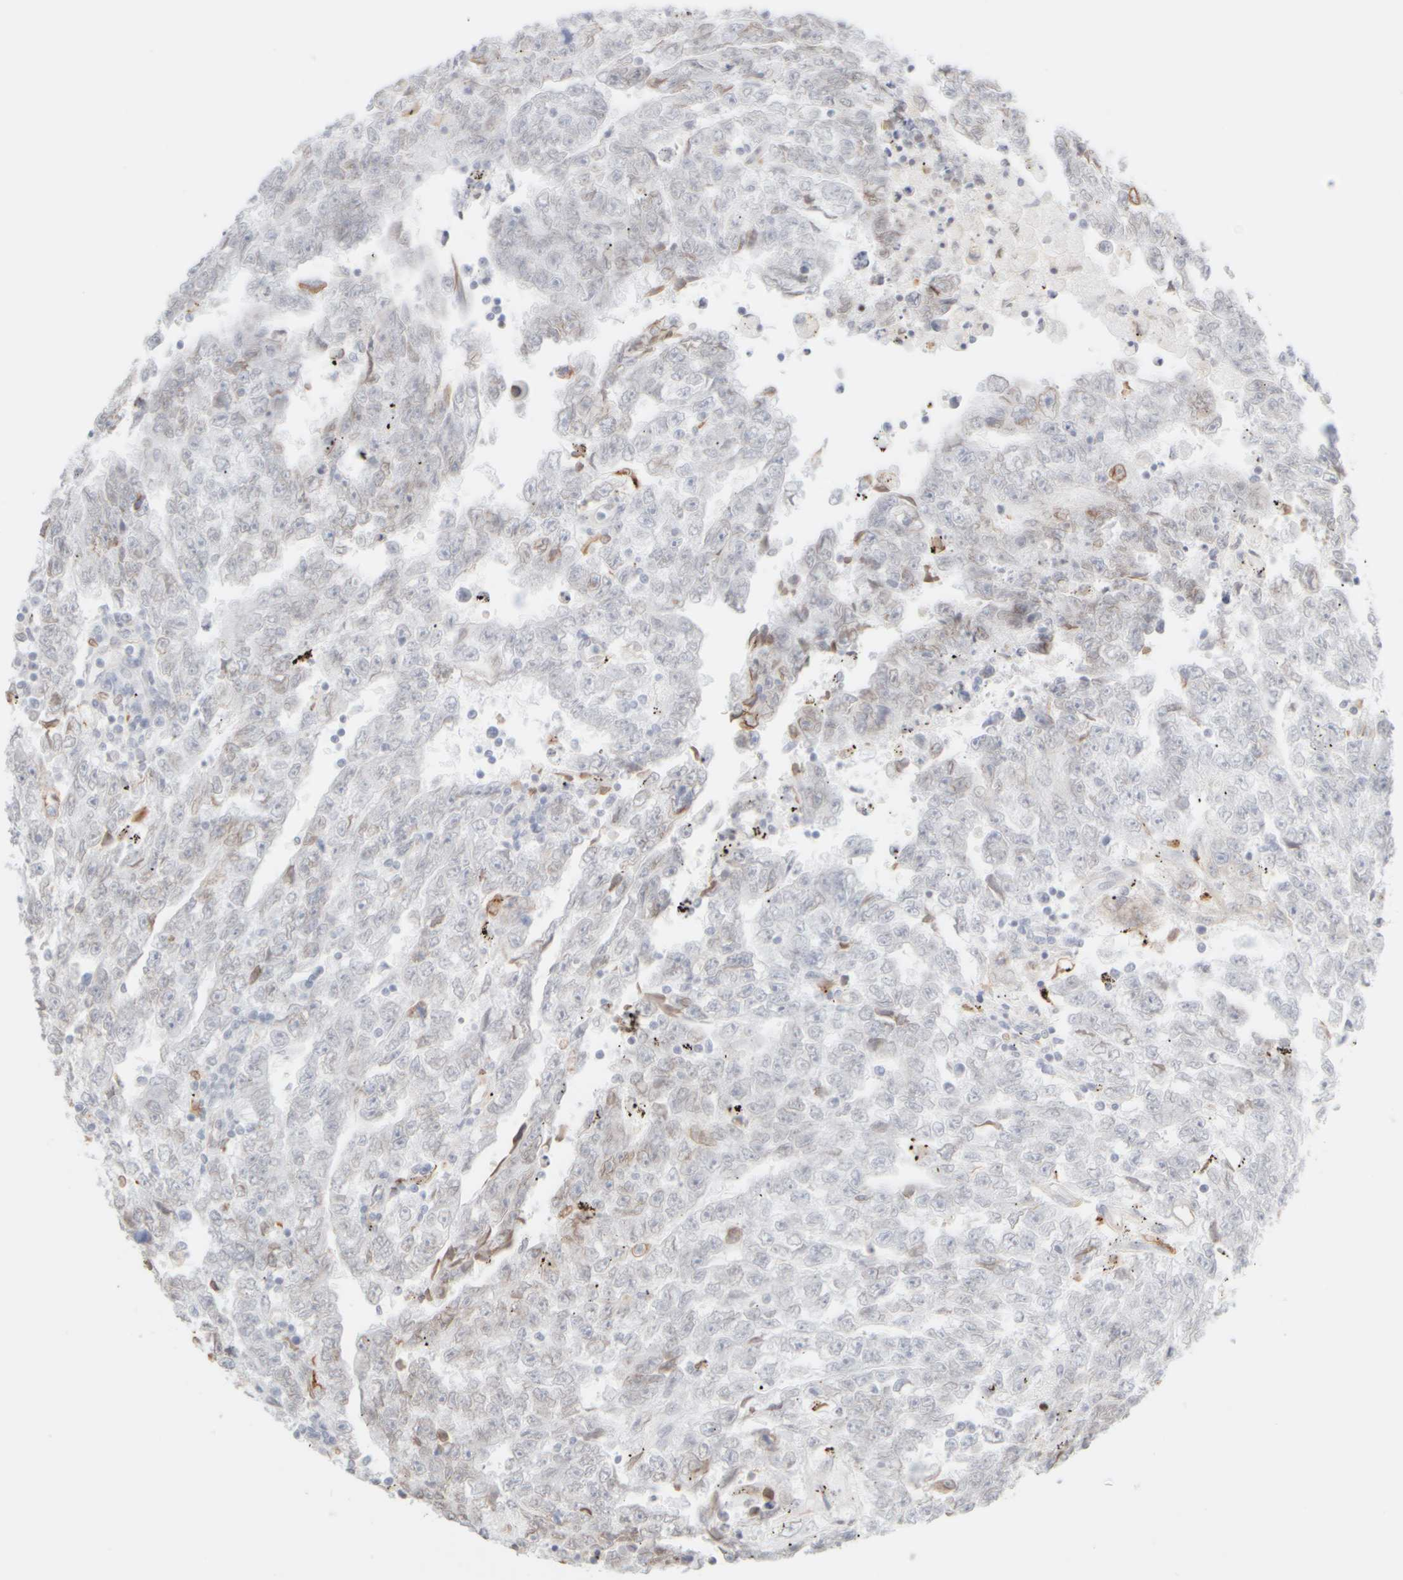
{"staining": {"intensity": "negative", "quantity": "none", "location": "none"}, "tissue": "testis cancer", "cell_type": "Tumor cells", "image_type": "cancer", "snomed": [{"axis": "morphology", "description": "Carcinoma, Embryonal, NOS"}, {"axis": "topography", "description": "Testis"}], "caption": "Immunohistochemical staining of testis cancer displays no significant expression in tumor cells. (IHC, brightfield microscopy, high magnification).", "gene": "KRT15", "patient": {"sex": "male", "age": 25}}